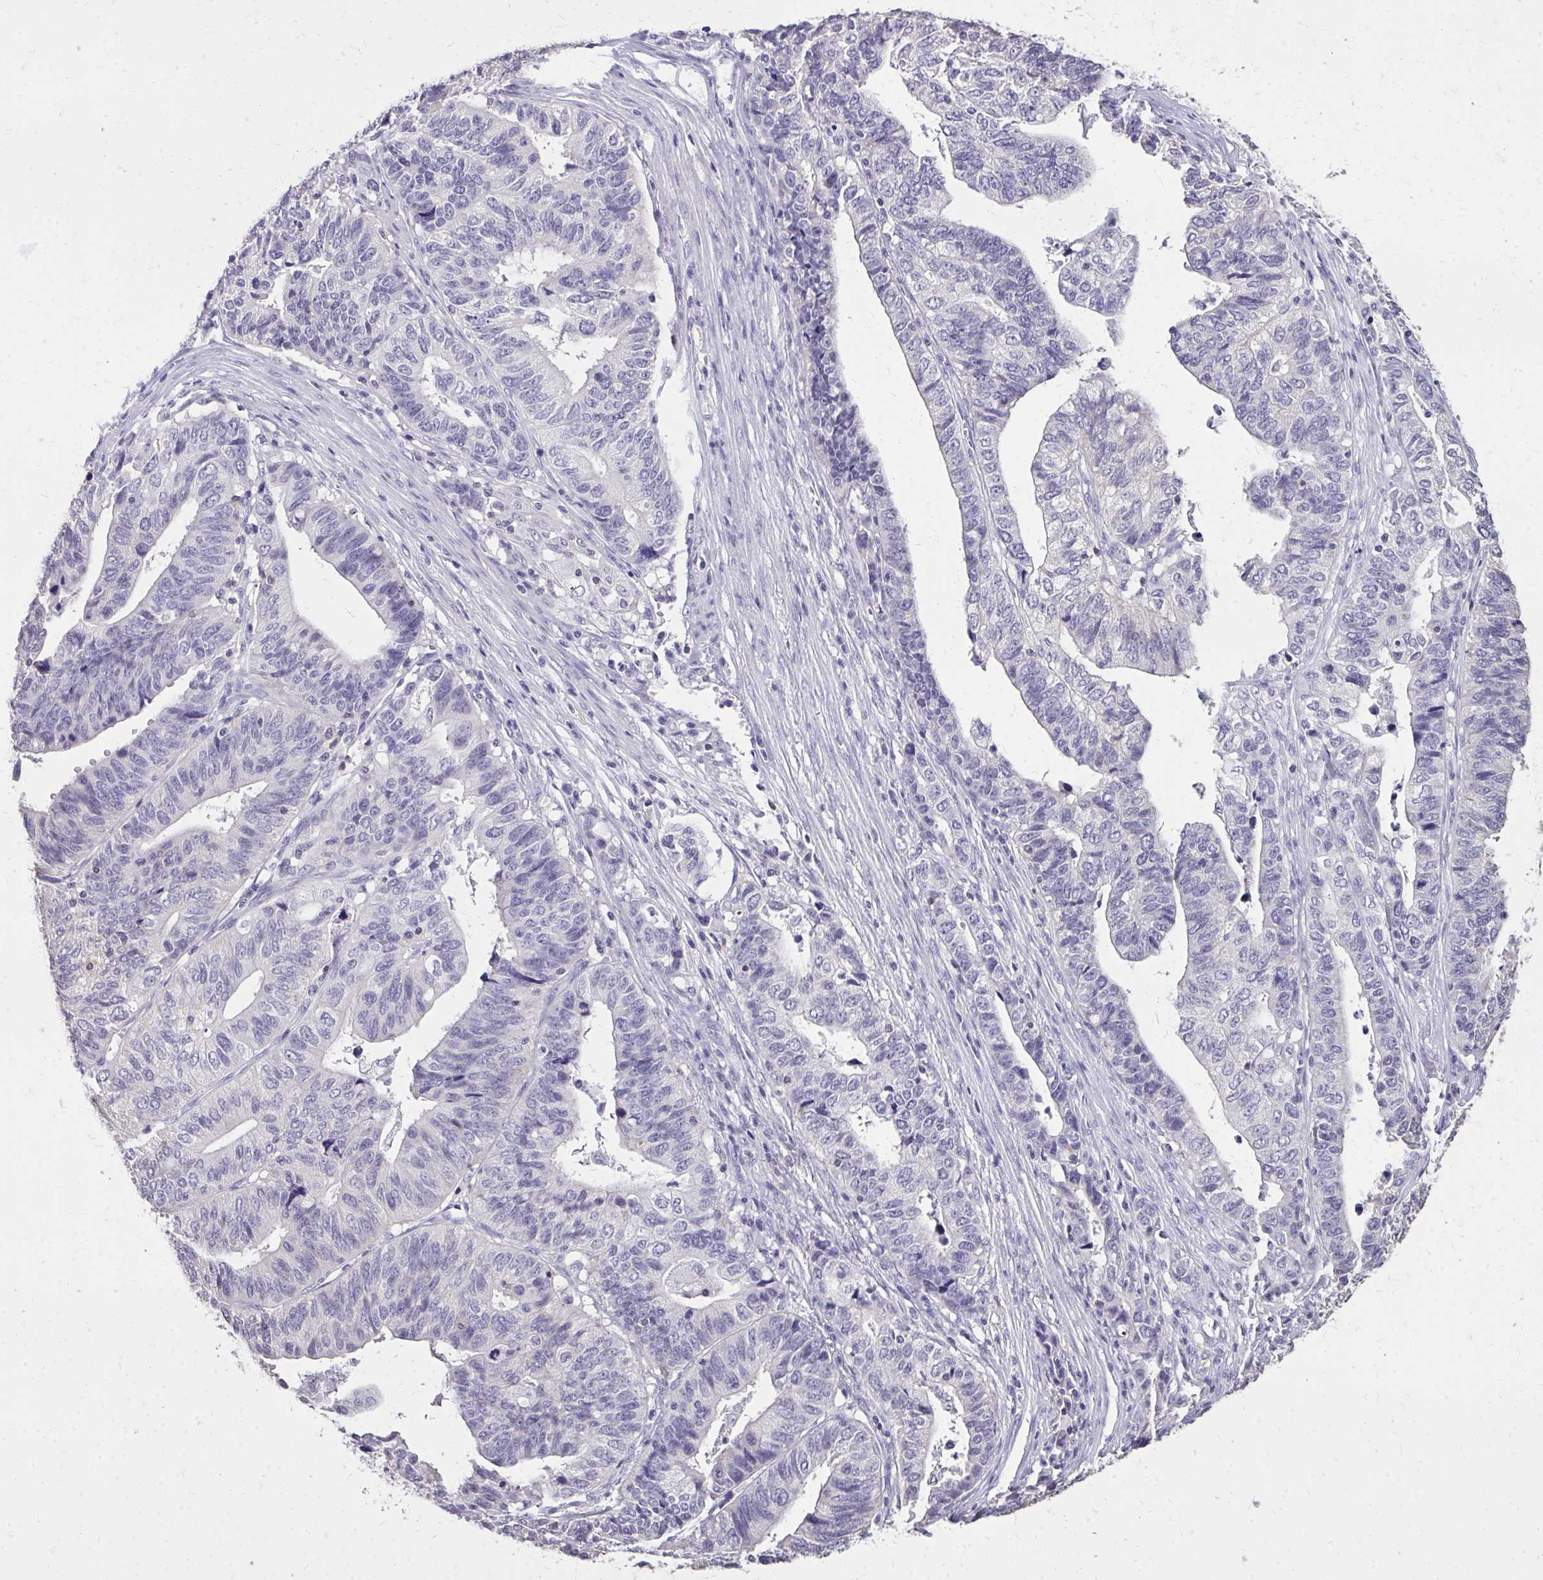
{"staining": {"intensity": "negative", "quantity": "none", "location": "none"}, "tissue": "stomach cancer", "cell_type": "Tumor cells", "image_type": "cancer", "snomed": [{"axis": "morphology", "description": "Adenocarcinoma, NOS"}, {"axis": "topography", "description": "Stomach, upper"}], "caption": "A histopathology image of stomach adenocarcinoma stained for a protein exhibits no brown staining in tumor cells.", "gene": "AKAP5", "patient": {"sex": "female", "age": 67}}